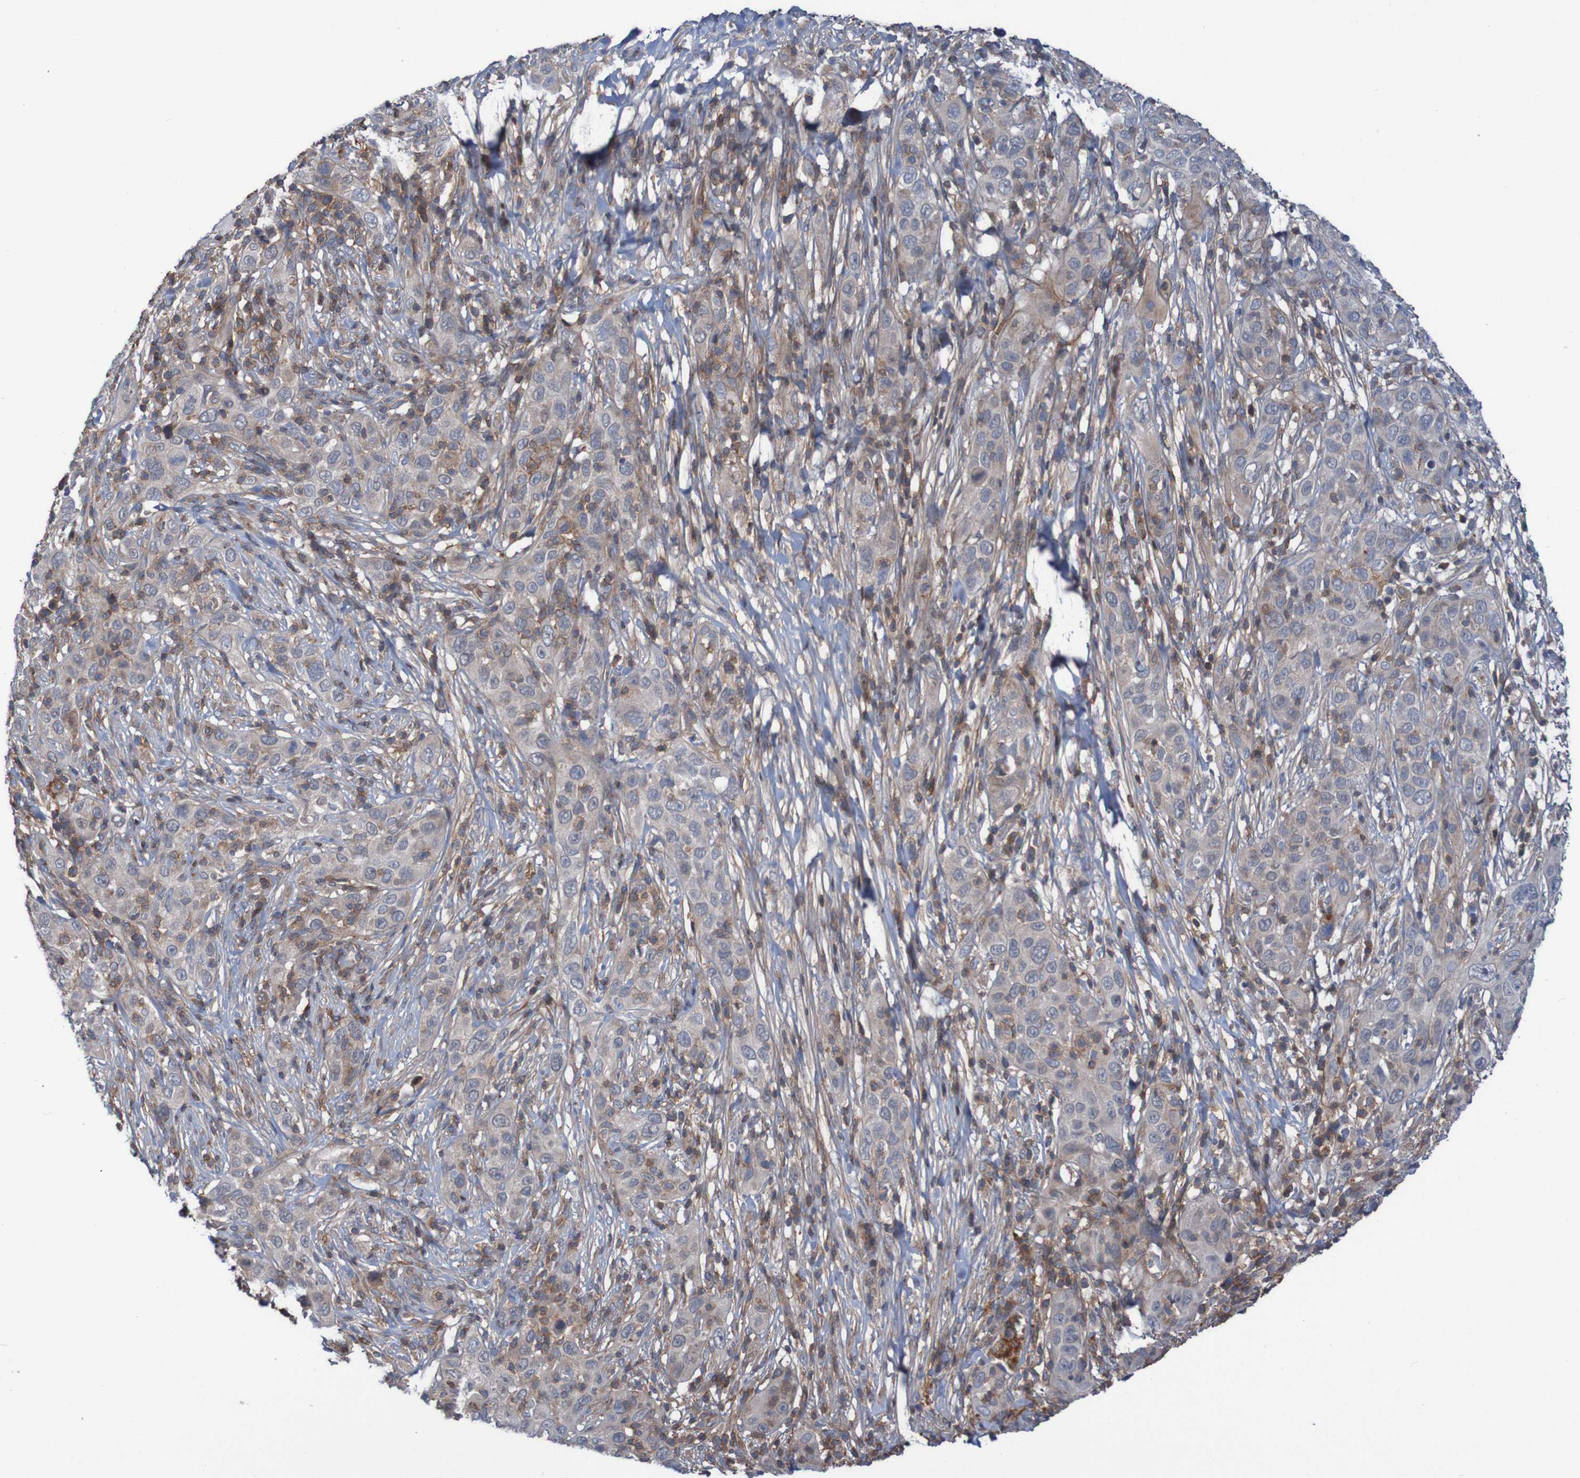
{"staining": {"intensity": "weak", "quantity": ">75%", "location": "cytoplasmic/membranous"}, "tissue": "skin cancer", "cell_type": "Tumor cells", "image_type": "cancer", "snomed": [{"axis": "morphology", "description": "Squamous cell carcinoma, NOS"}, {"axis": "topography", "description": "Skin"}], "caption": "Skin squamous cell carcinoma was stained to show a protein in brown. There is low levels of weak cytoplasmic/membranous staining in about >75% of tumor cells.", "gene": "PDGFB", "patient": {"sex": "female", "age": 88}}